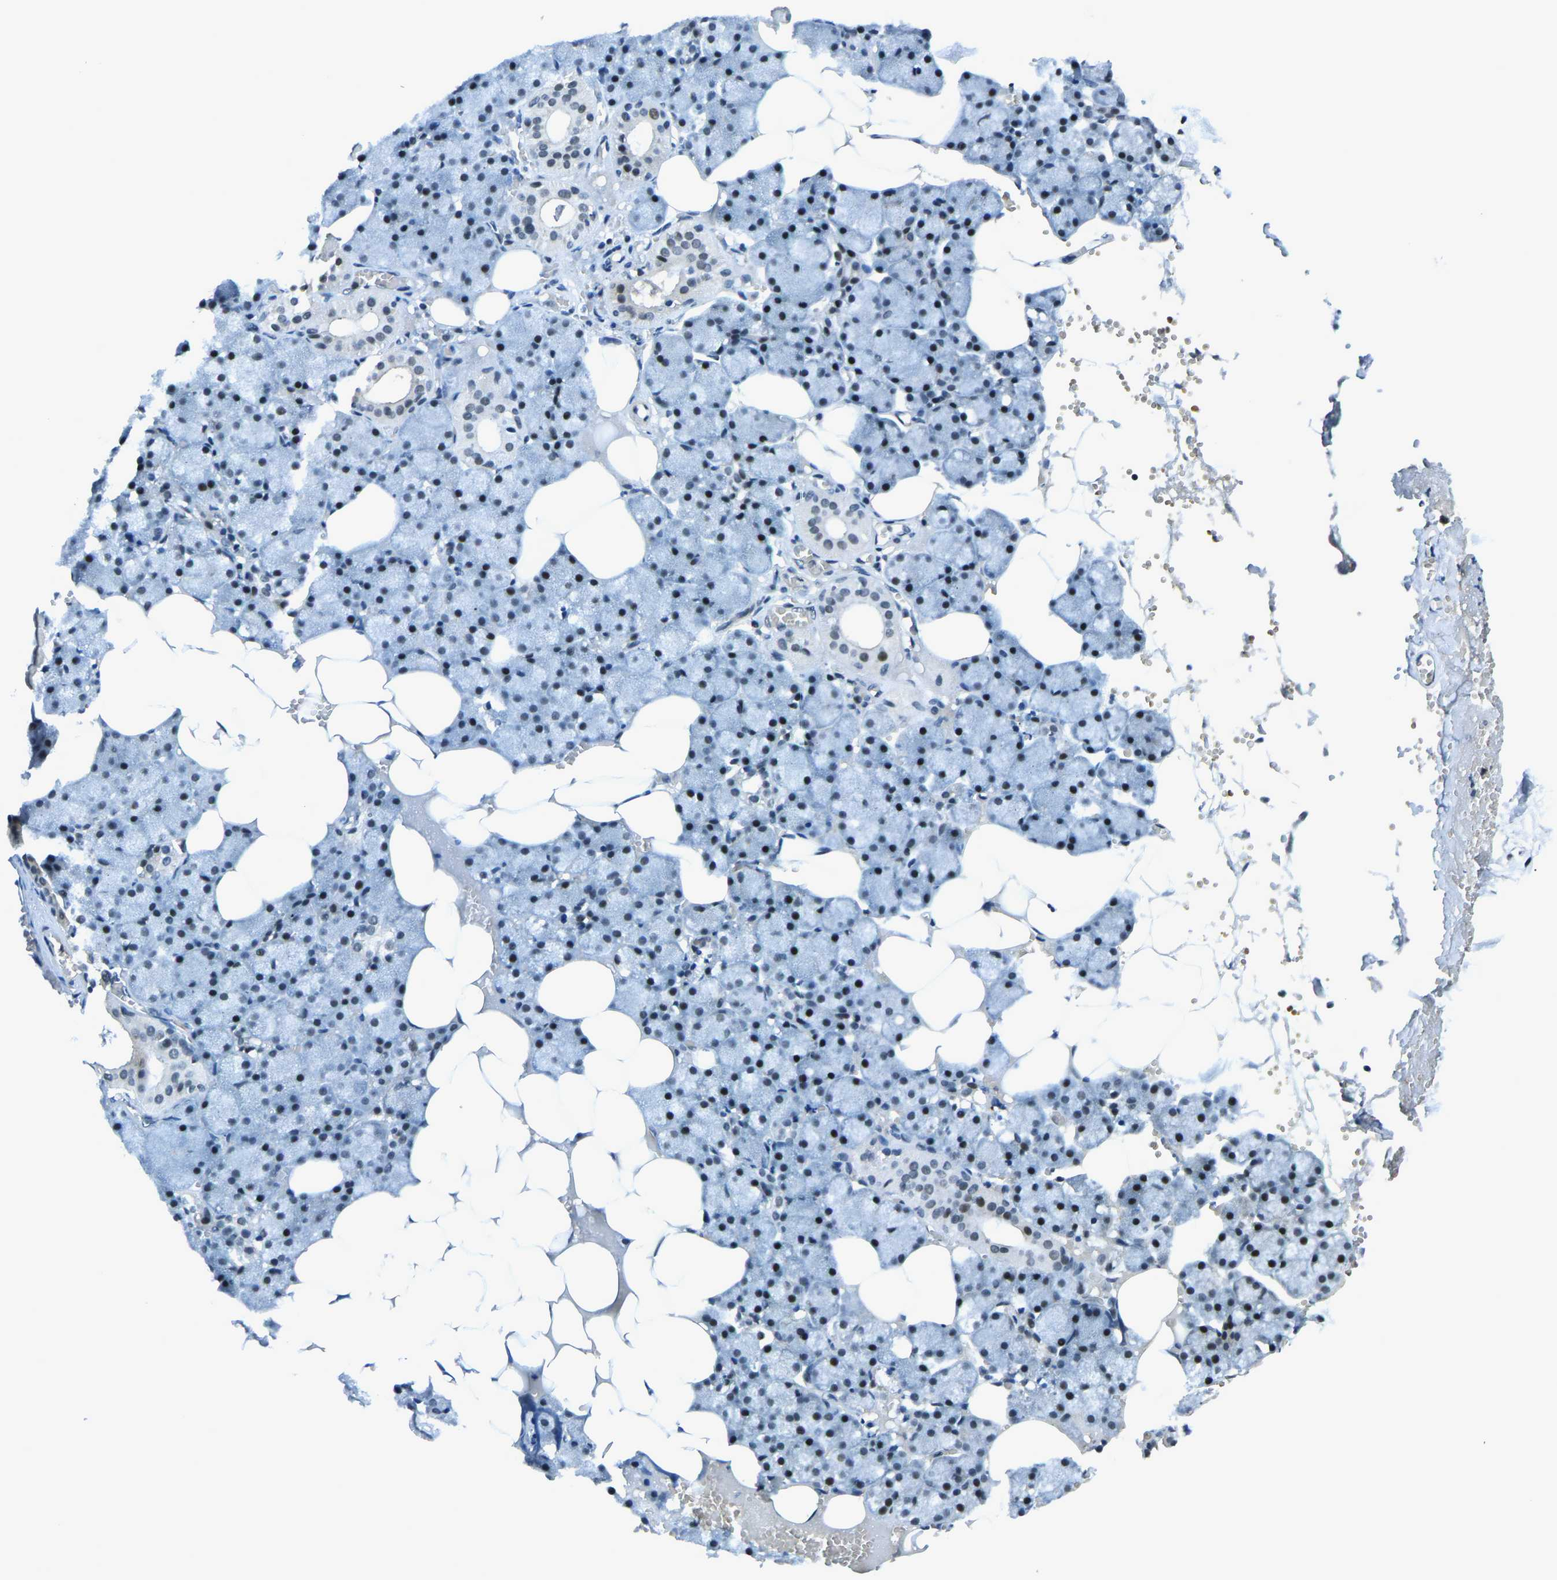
{"staining": {"intensity": "weak", "quantity": "25%-75%", "location": "nuclear"}, "tissue": "salivary gland", "cell_type": "Glandular cells", "image_type": "normal", "snomed": [{"axis": "morphology", "description": "Normal tissue, NOS"}, {"axis": "topography", "description": "Salivary gland"}], "caption": "DAB immunohistochemical staining of unremarkable salivary gland displays weak nuclear protein staining in about 25%-75% of glandular cells.", "gene": "PRCC", "patient": {"sex": "male", "age": 62}}